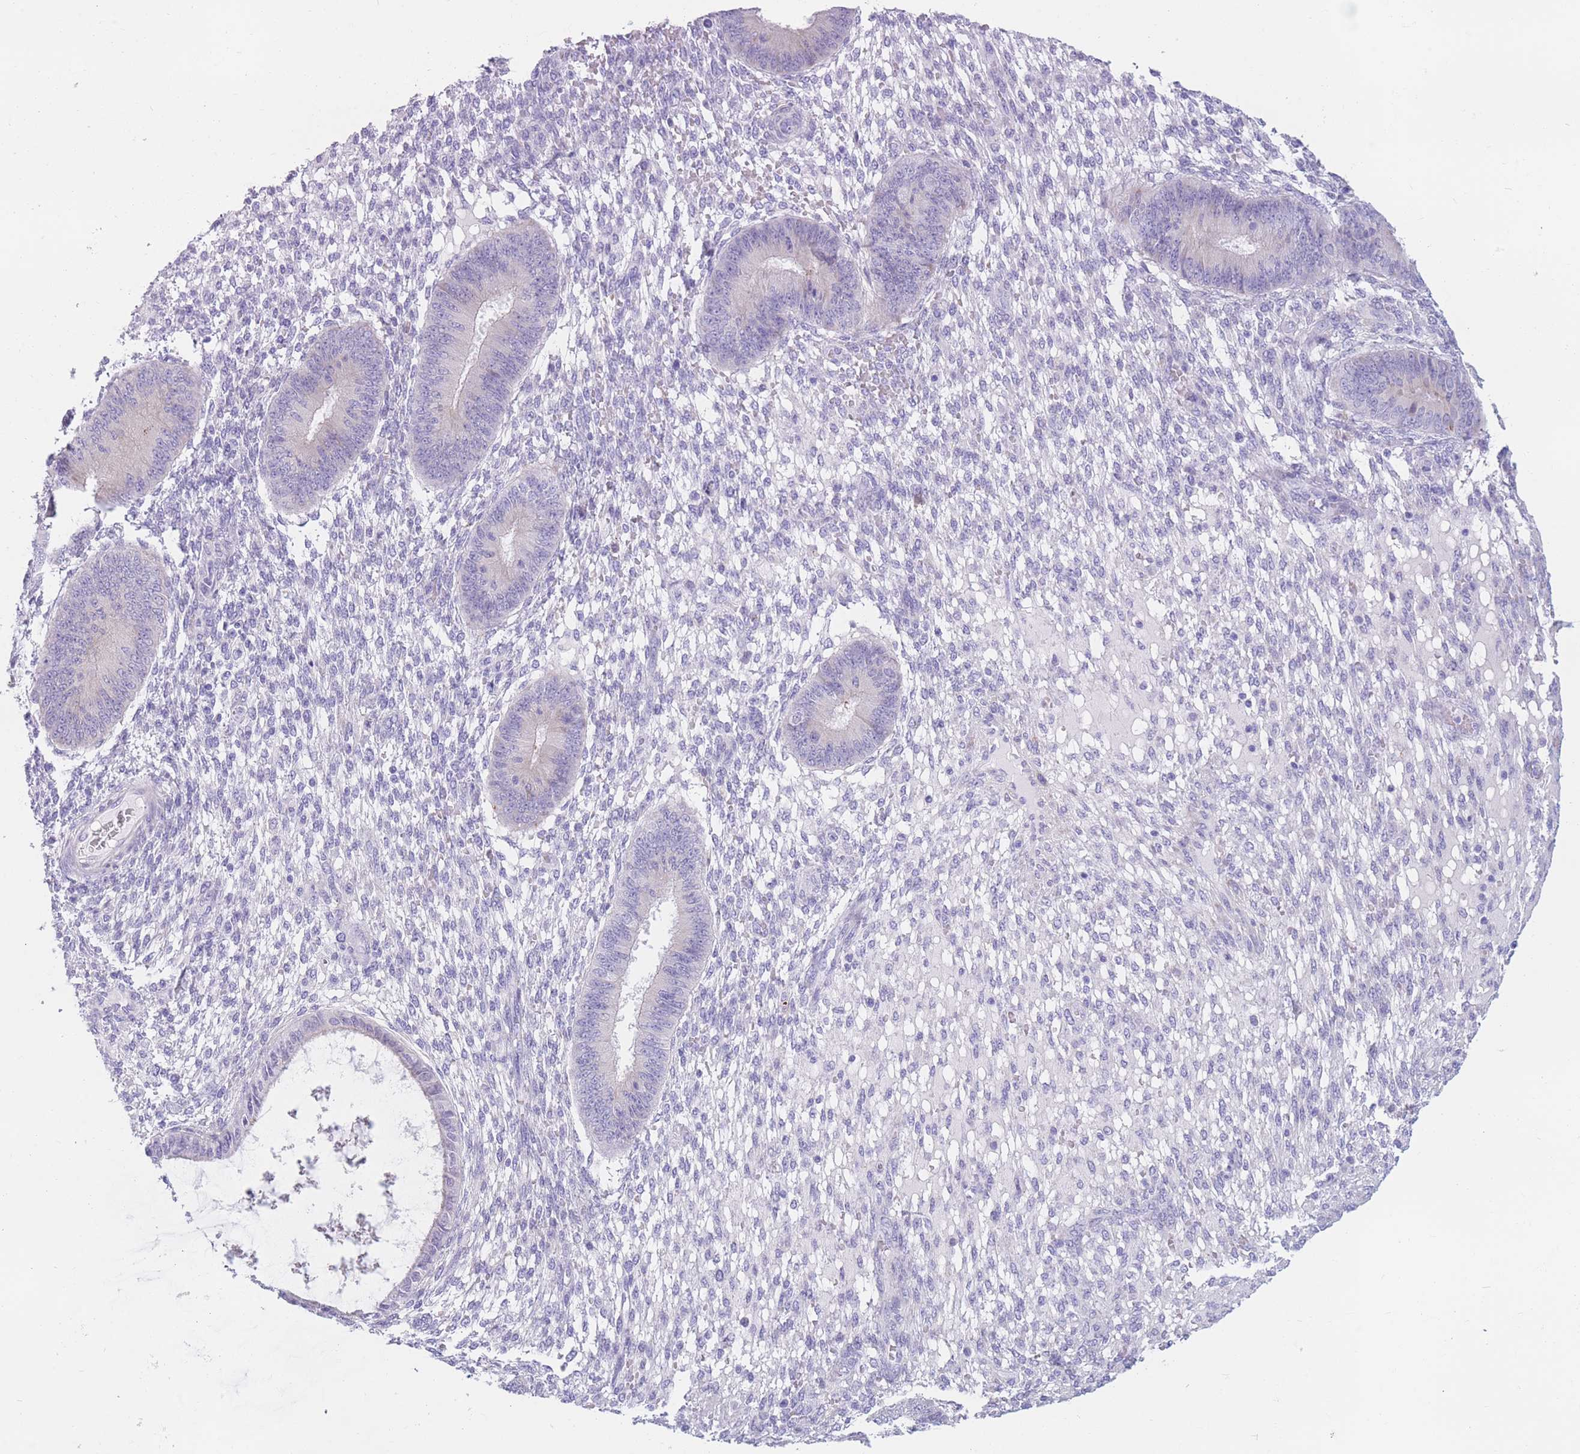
{"staining": {"intensity": "negative", "quantity": "none", "location": "none"}, "tissue": "endometrium", "cell_type": "Cells in endometrial stroma", "image_type": "normal", "snomed": [{"axis": "morphology", "description": "Normal tissue, NOS"}, {"axis": "topography", "description": "Endometrium"}], "caption": "This image is of unremarkable endometrium stained with IHC to label a protein in brown with the nuclei are counter-stained blue. There is no positivity in cells in endometrial stroma.", "gene": "COL27A1", "patient": {"sex": "female", "age": 49}}